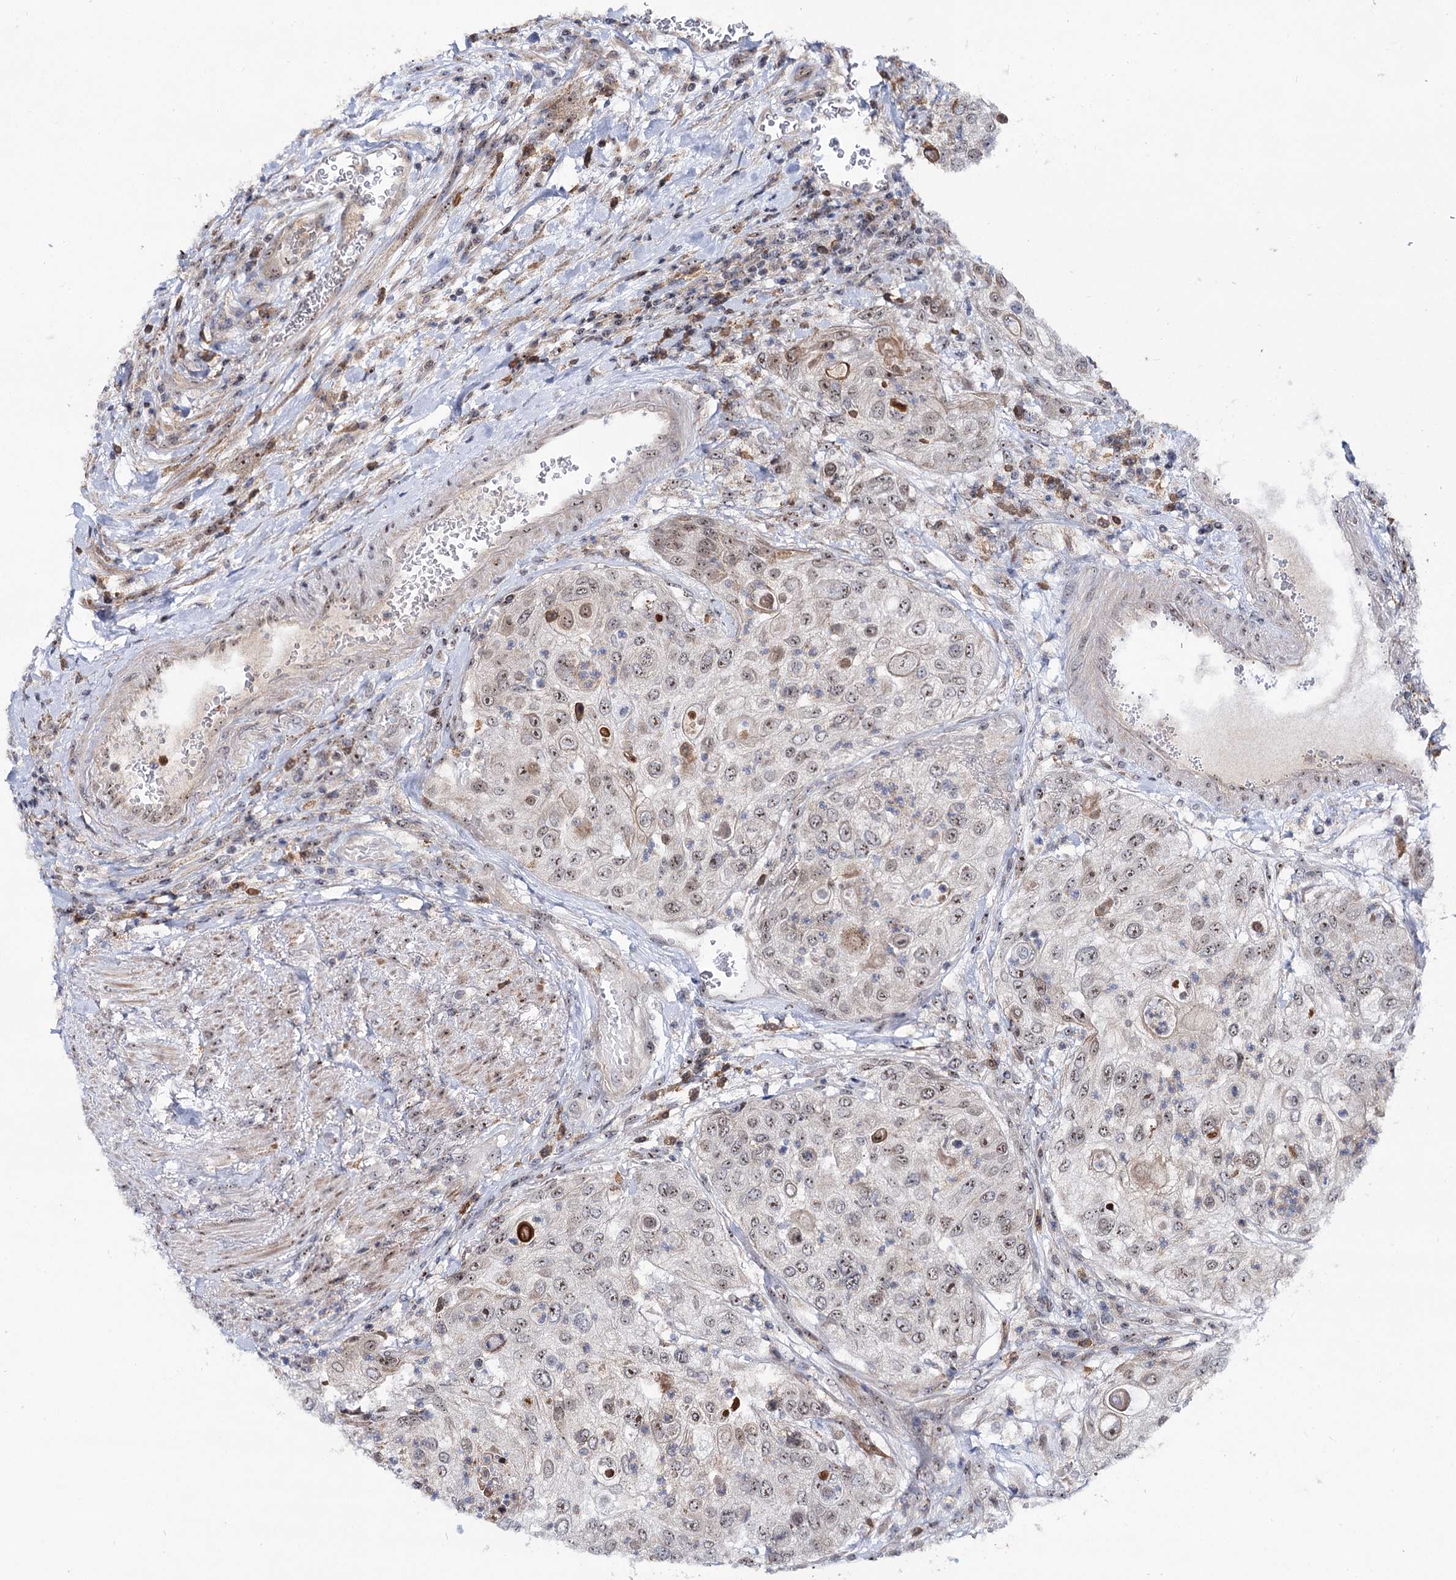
{"staining": {"intensity": "weak", "quantity": "25%-75%", "location": "nuclear"}, "tissue": "urothelial cancer", "cell_type": "Tumor cells", "image_type": "cancer", "snomed": [{"axis": "morphology", "description": "Urothelial carcinoma, High grade"}, {"axis": "topography", "description": "Urinary bladder"}], "caption": "DAB immunohistochemical staining of human urothelial cancer reveals weak nuclear protein expression in about 25%-75% of tumor cells. (DAB = brown stain, brightfield microscopy at high magnification).", "gene": "SUPT20H", "patient": {"sex": "female", "age": 79}}